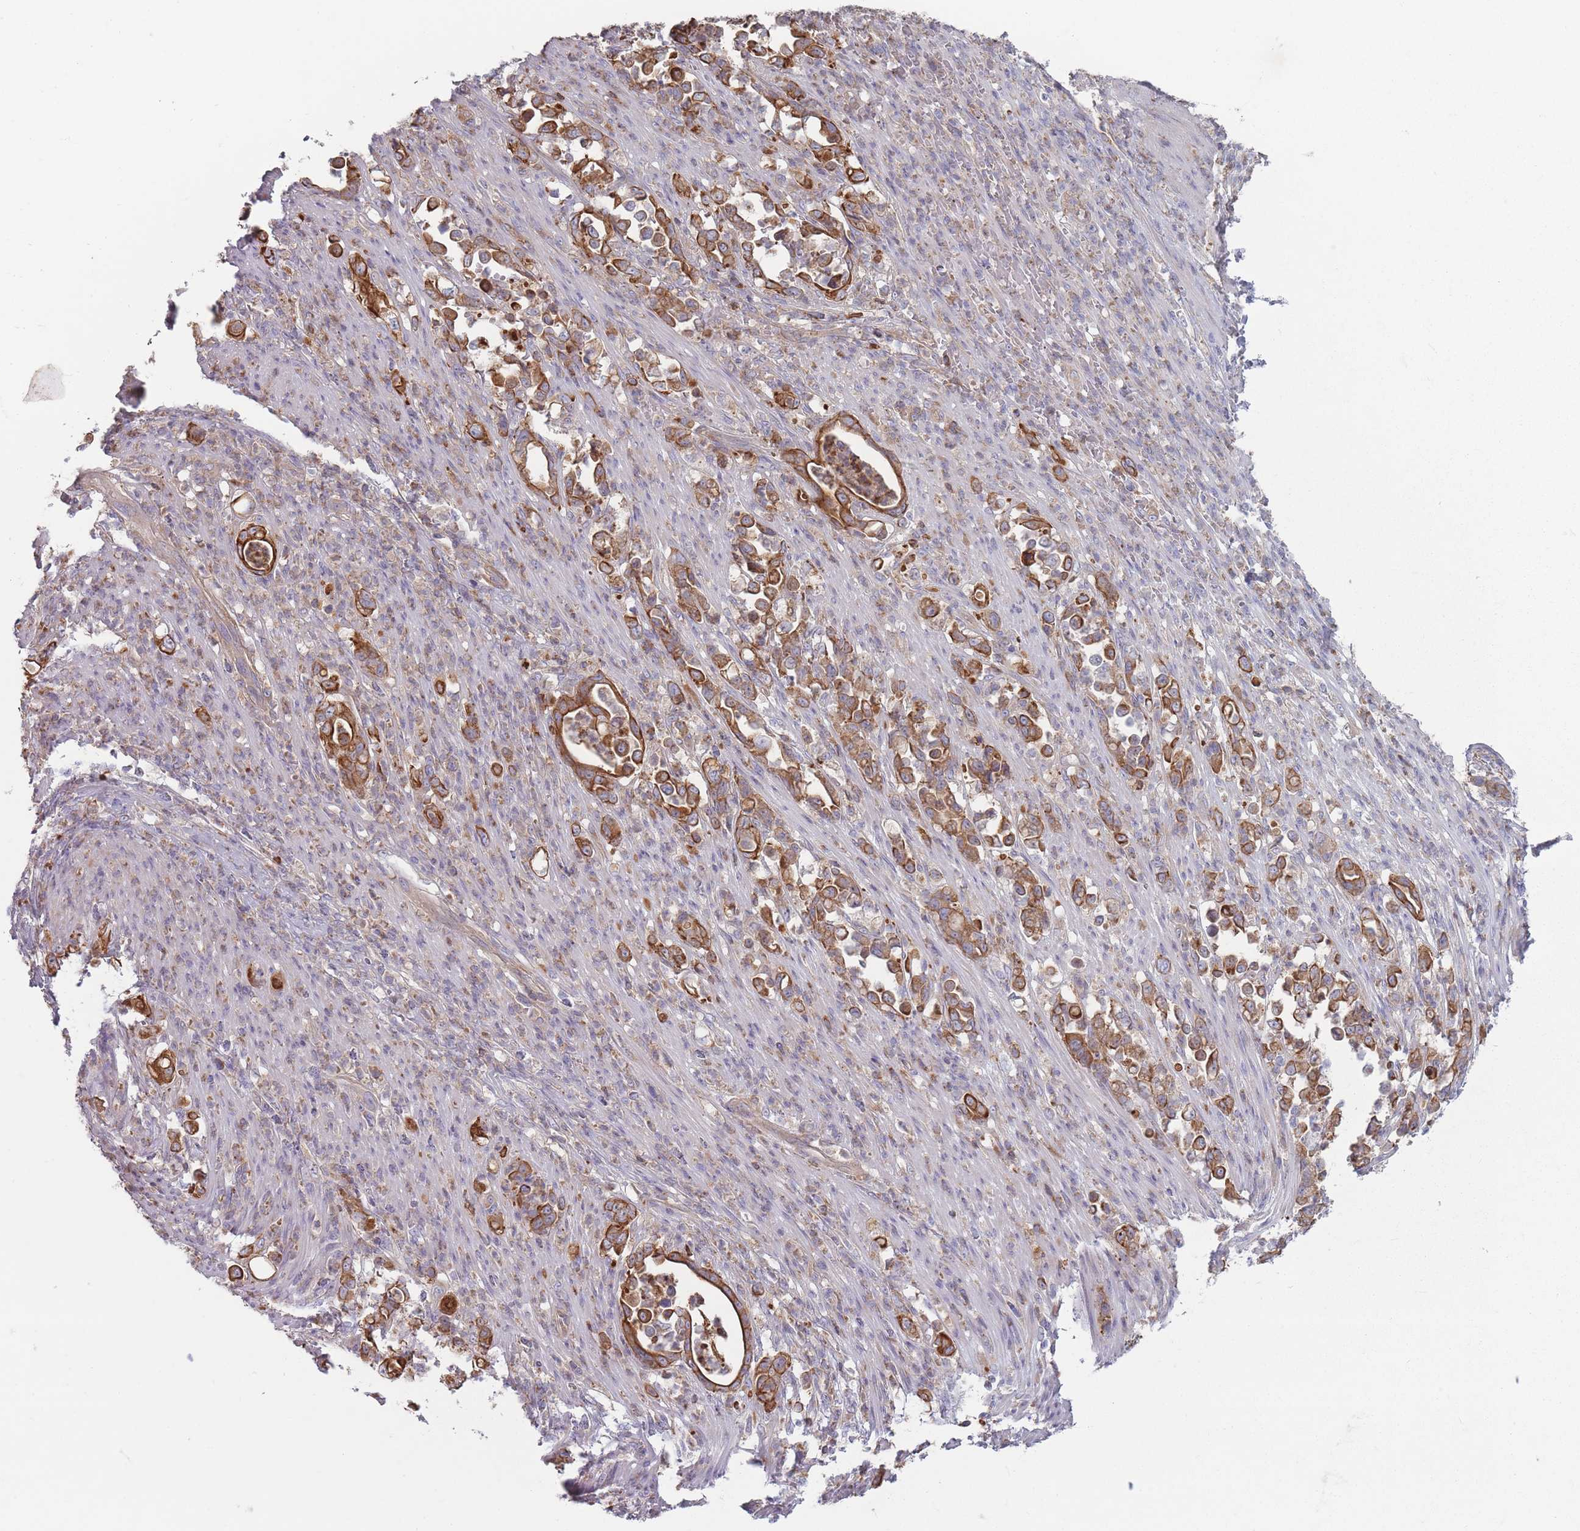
{"staining": {"intensity": "strong", "quantity": ">75%", "location": "cytoplasmic/membranous"}, "tissue": "stomach cancer", "cell_type": "Tumor cells", "image_type": "cancer", "snomed": [{"axis": "morphology", "description": "Normal tissue, NOS"}, {"axis": "morphology", "description": "Adenocarcinoma, NOS"}, {"axis": "topography", "description": "Stomach"}], "caption": "Tumor cells reveal high levels of strong cytoplasmic/membranous expression in about >75% of cells in human adenocarcinoma (stomach). Using DAB (3,3'-diaminobenzidine) (brown) and hematoxylin (blue) stains, captured at high magnification using brightfield microscopy.", "gene": "HSBP1L1", "patient": {"sex": "female", "age": 79}}